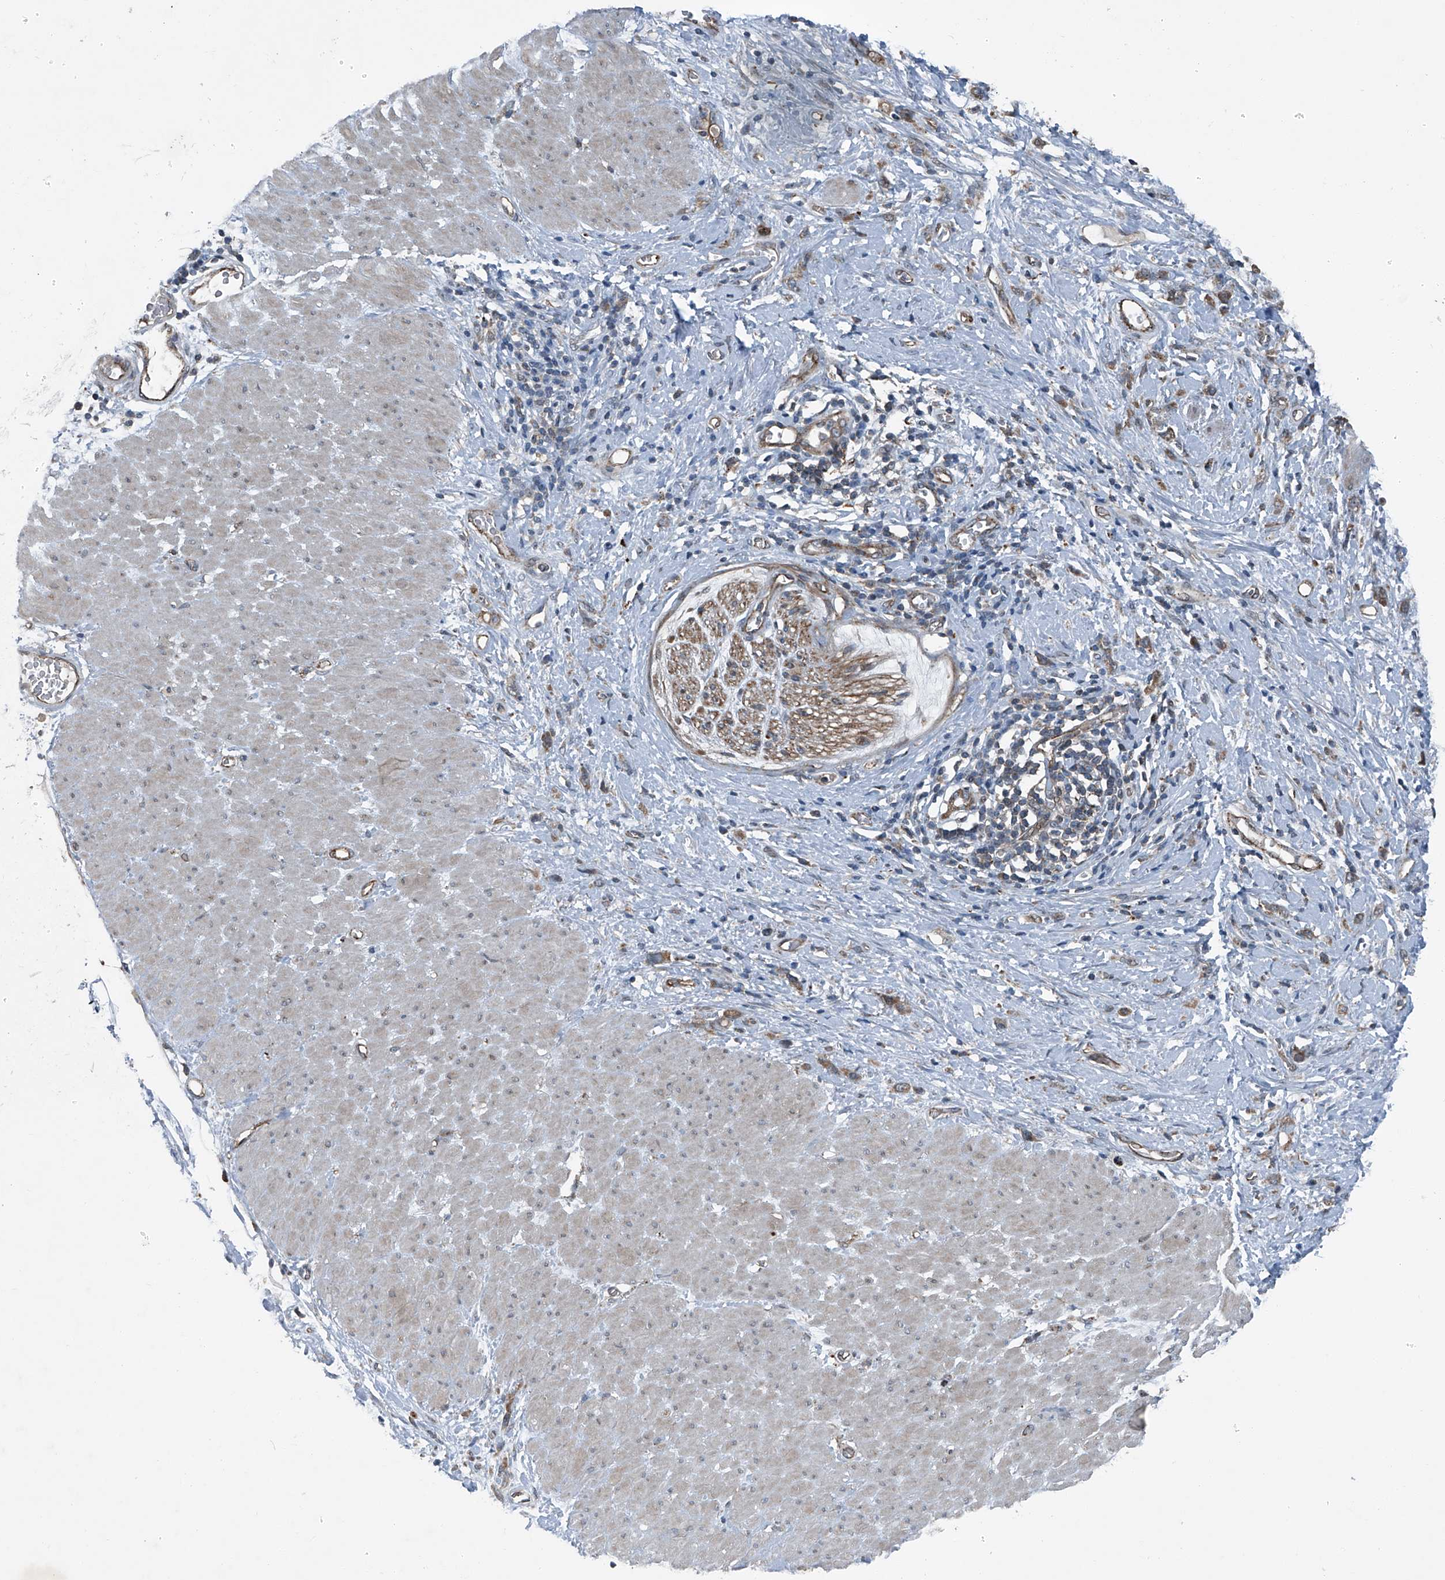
{"staining": {"intensity": "weak", "quantity": ">75%", "location": "cytoplasmic/membranous"}, "tissue": "stomach cancer", "cell_type": "Tumor cells", "image_type": "cancer", "snomed": [{"axis": "morphology", "description": "Adenocarcinoma, NOS"}, {"axis": "topography", "description": "Stomach"}], "caption": "This photomicrograph displays immunohistochemistry (IHC) staining of stomach cancer (adenocarcinoma), with low weak cytoplasmic/membranous staining in about >75% of tumor cells.", "gene": "SENP2", "patient": {"sex": "female", "age": 76}}